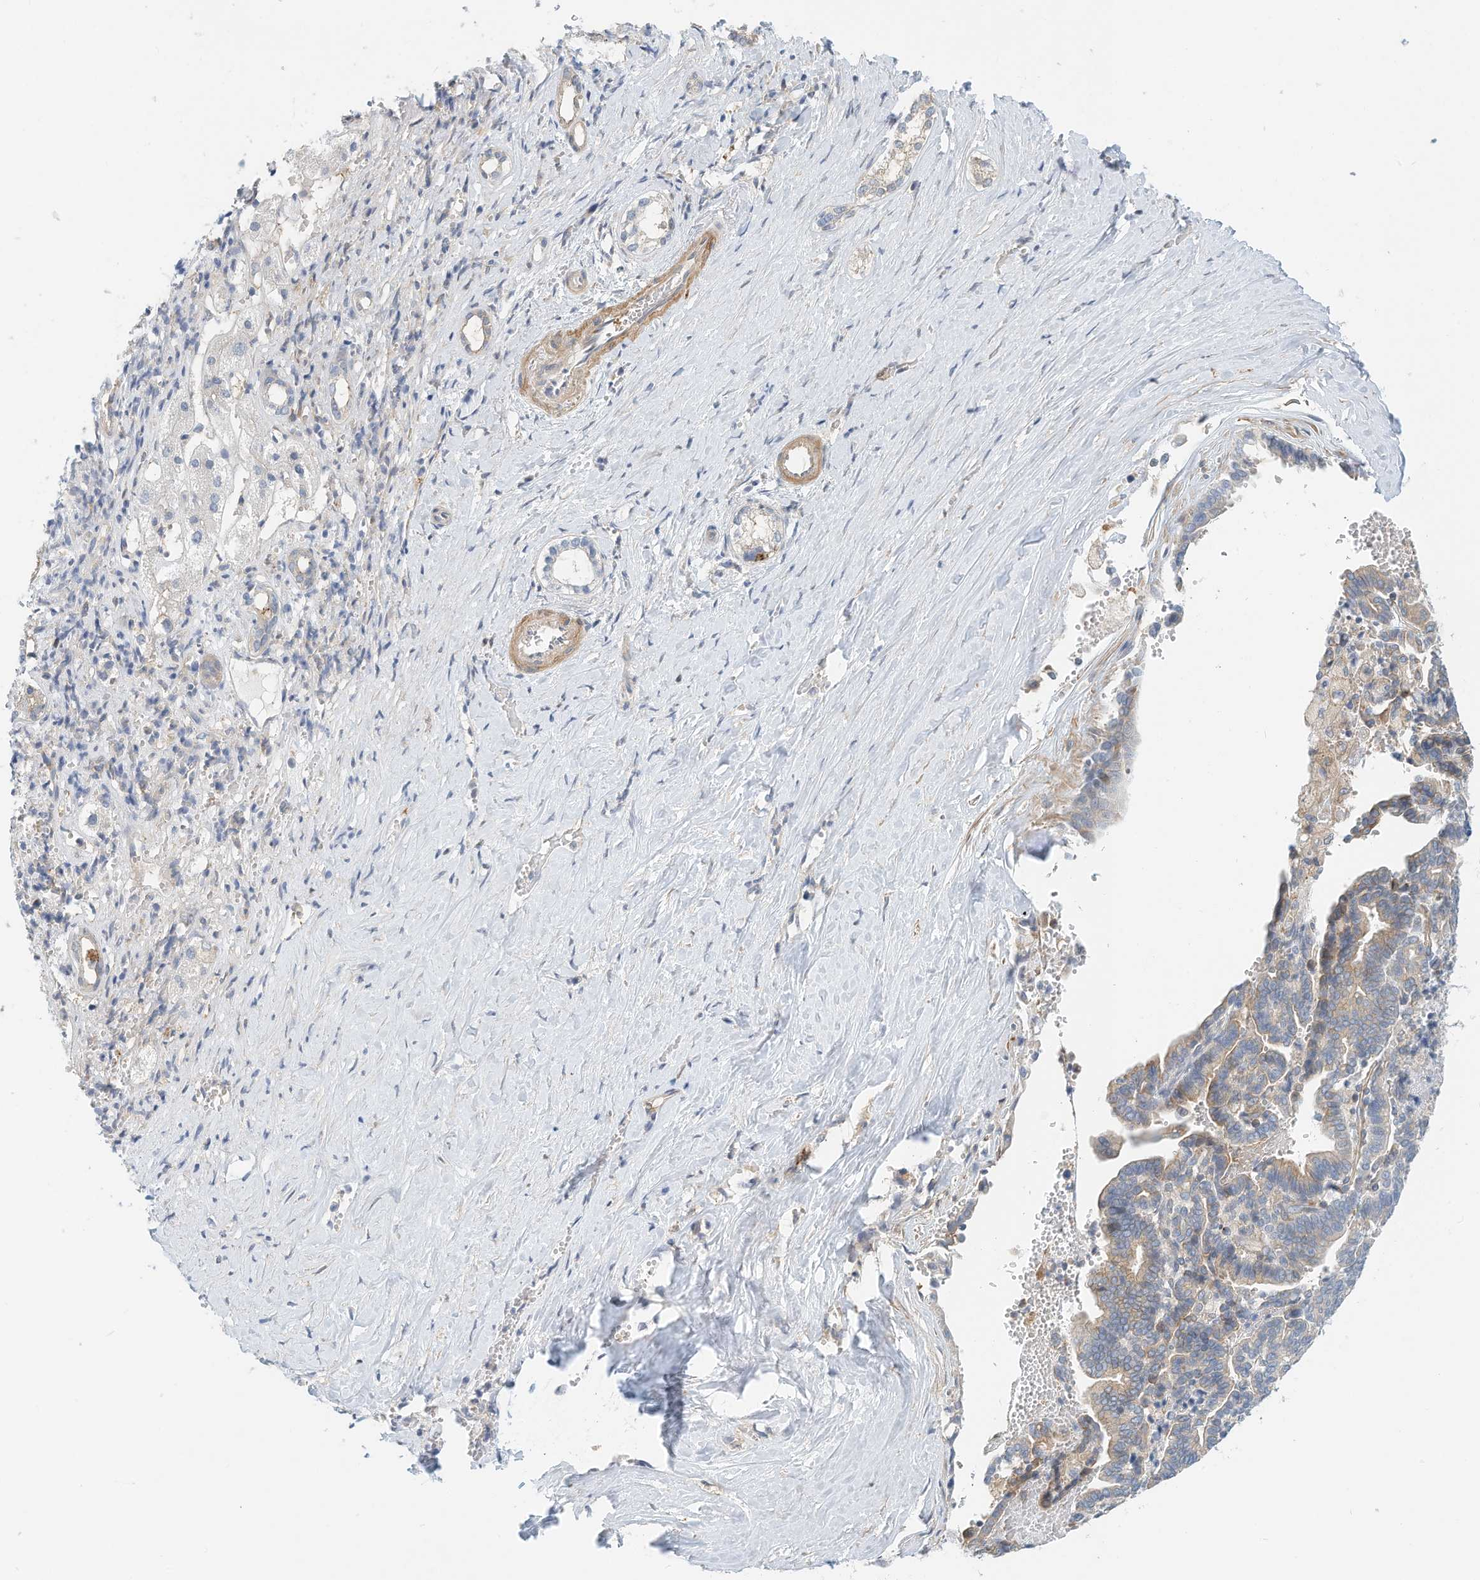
{"staining": {"intensity": "moderate", "quantity": "25%-75%", "location": "cytoplasmic/membranous"}, "tissue": "liver cancer", "cell_type": "Tumor cells", "image_type": "cancer", "snomed": [{"axis": "morphology", "description": "Cholangiocarcinoma"}, {"axis": "topography", "description": "Liver"}], "caption": "This is a photomicrograph of IHC staining of liver cancer, which shows moderate expression in the cytoplasmic/membranous of tumor cells.", "gene": "MICAL1", "patient": {"sex": "female", "age": 75}}